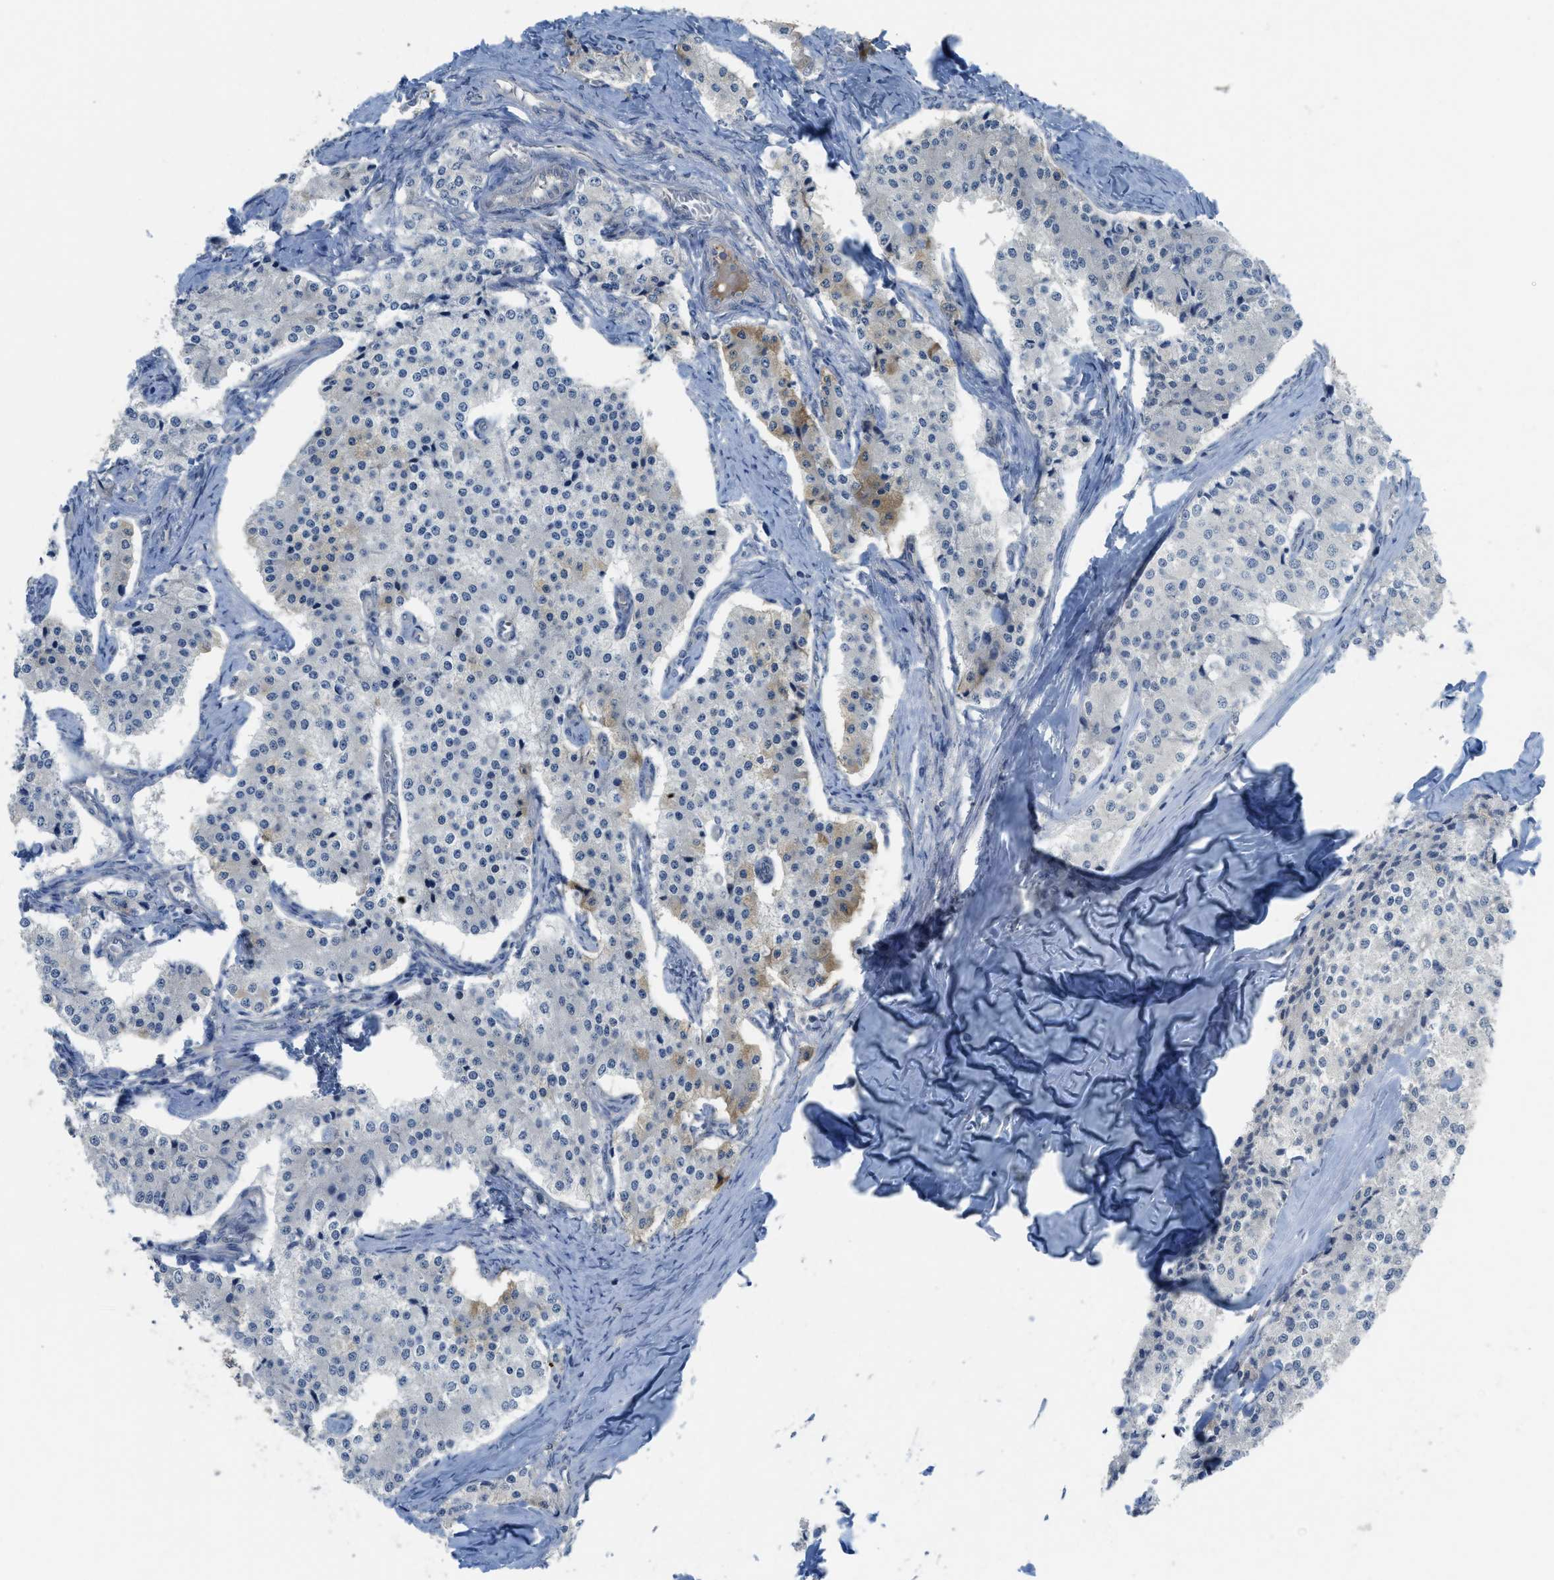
{"staining": {"intensity": "negative", "quantity": "none", "location": "none"}, "tissue": "carcinoid", "cell_type": "Tumor cells", "image_type": "cancer", "snomed": [{"axis": "morphology", "description": "Carcinoid, malignant, NOS"}, {"axis": "topography", "description": "Colon"}], "caption": "This is a histopathology image of immunohistochemistry (IHC) staining of malignant carcinoid, which shows no positivity in tumor cells.", "gene": "TNFAIP1", "patient": {"sex": "female", "age": 52}}